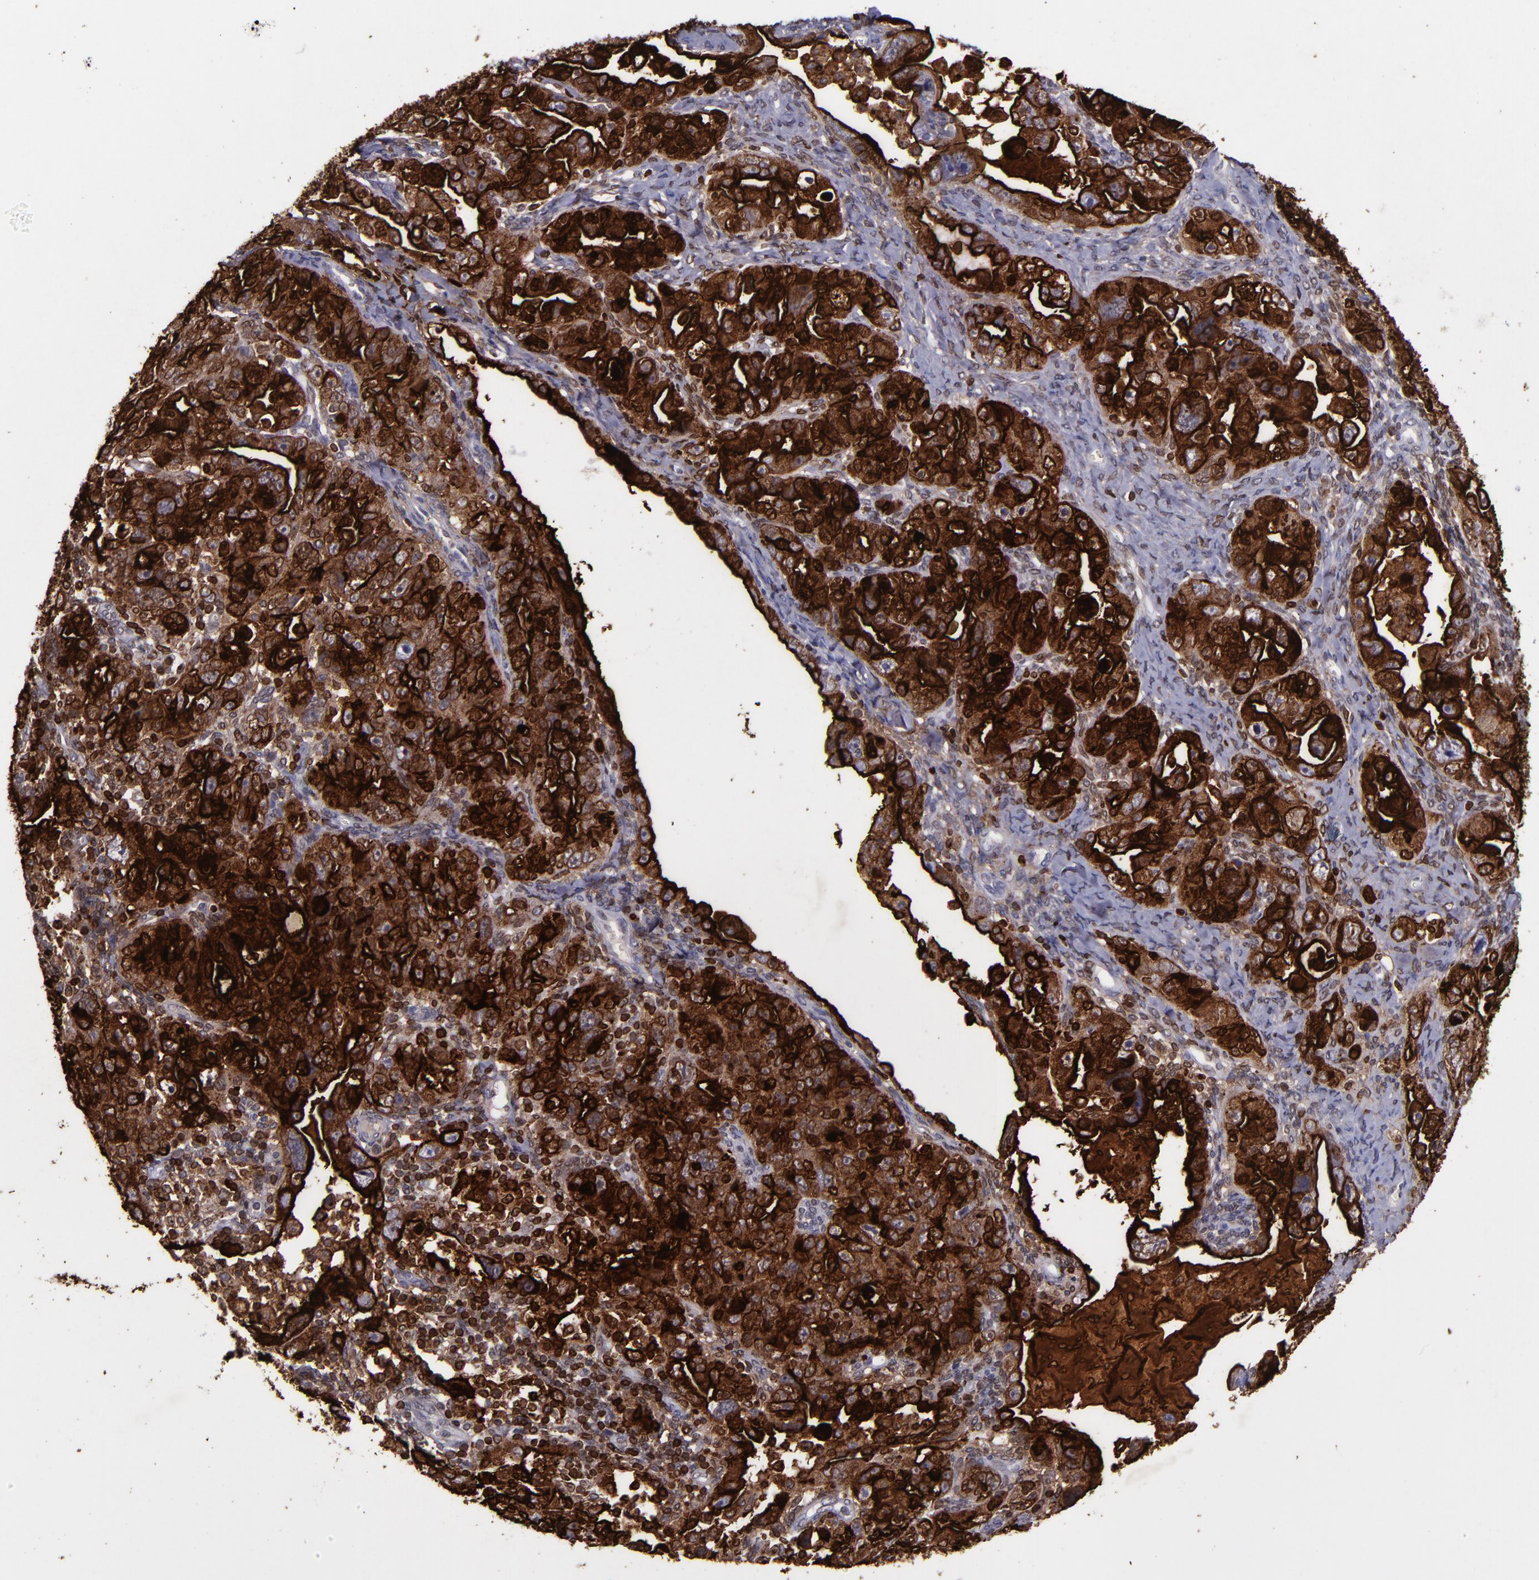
{"staining": {"intensity": "strong", "quantity": ">75%", "location": "cytoplasmic/membranous"}, "tissue": "ovarian cancer", "cell_type": "Tumor cells", "image_type": "cancer", "snomed": [{"axis": "morphology", "description": "Cystadenocarcinoma, serous, NOS"}, {"axis": "topography", "description": "Ovary"}], "caption": "A high amount of strong cytoplasmic/membranous staining is present in approximately >75% of tumor cells in ovarian cancer tissue.", "gene": "MFGE8", "patient": {"sex": "female", "age": 66}}